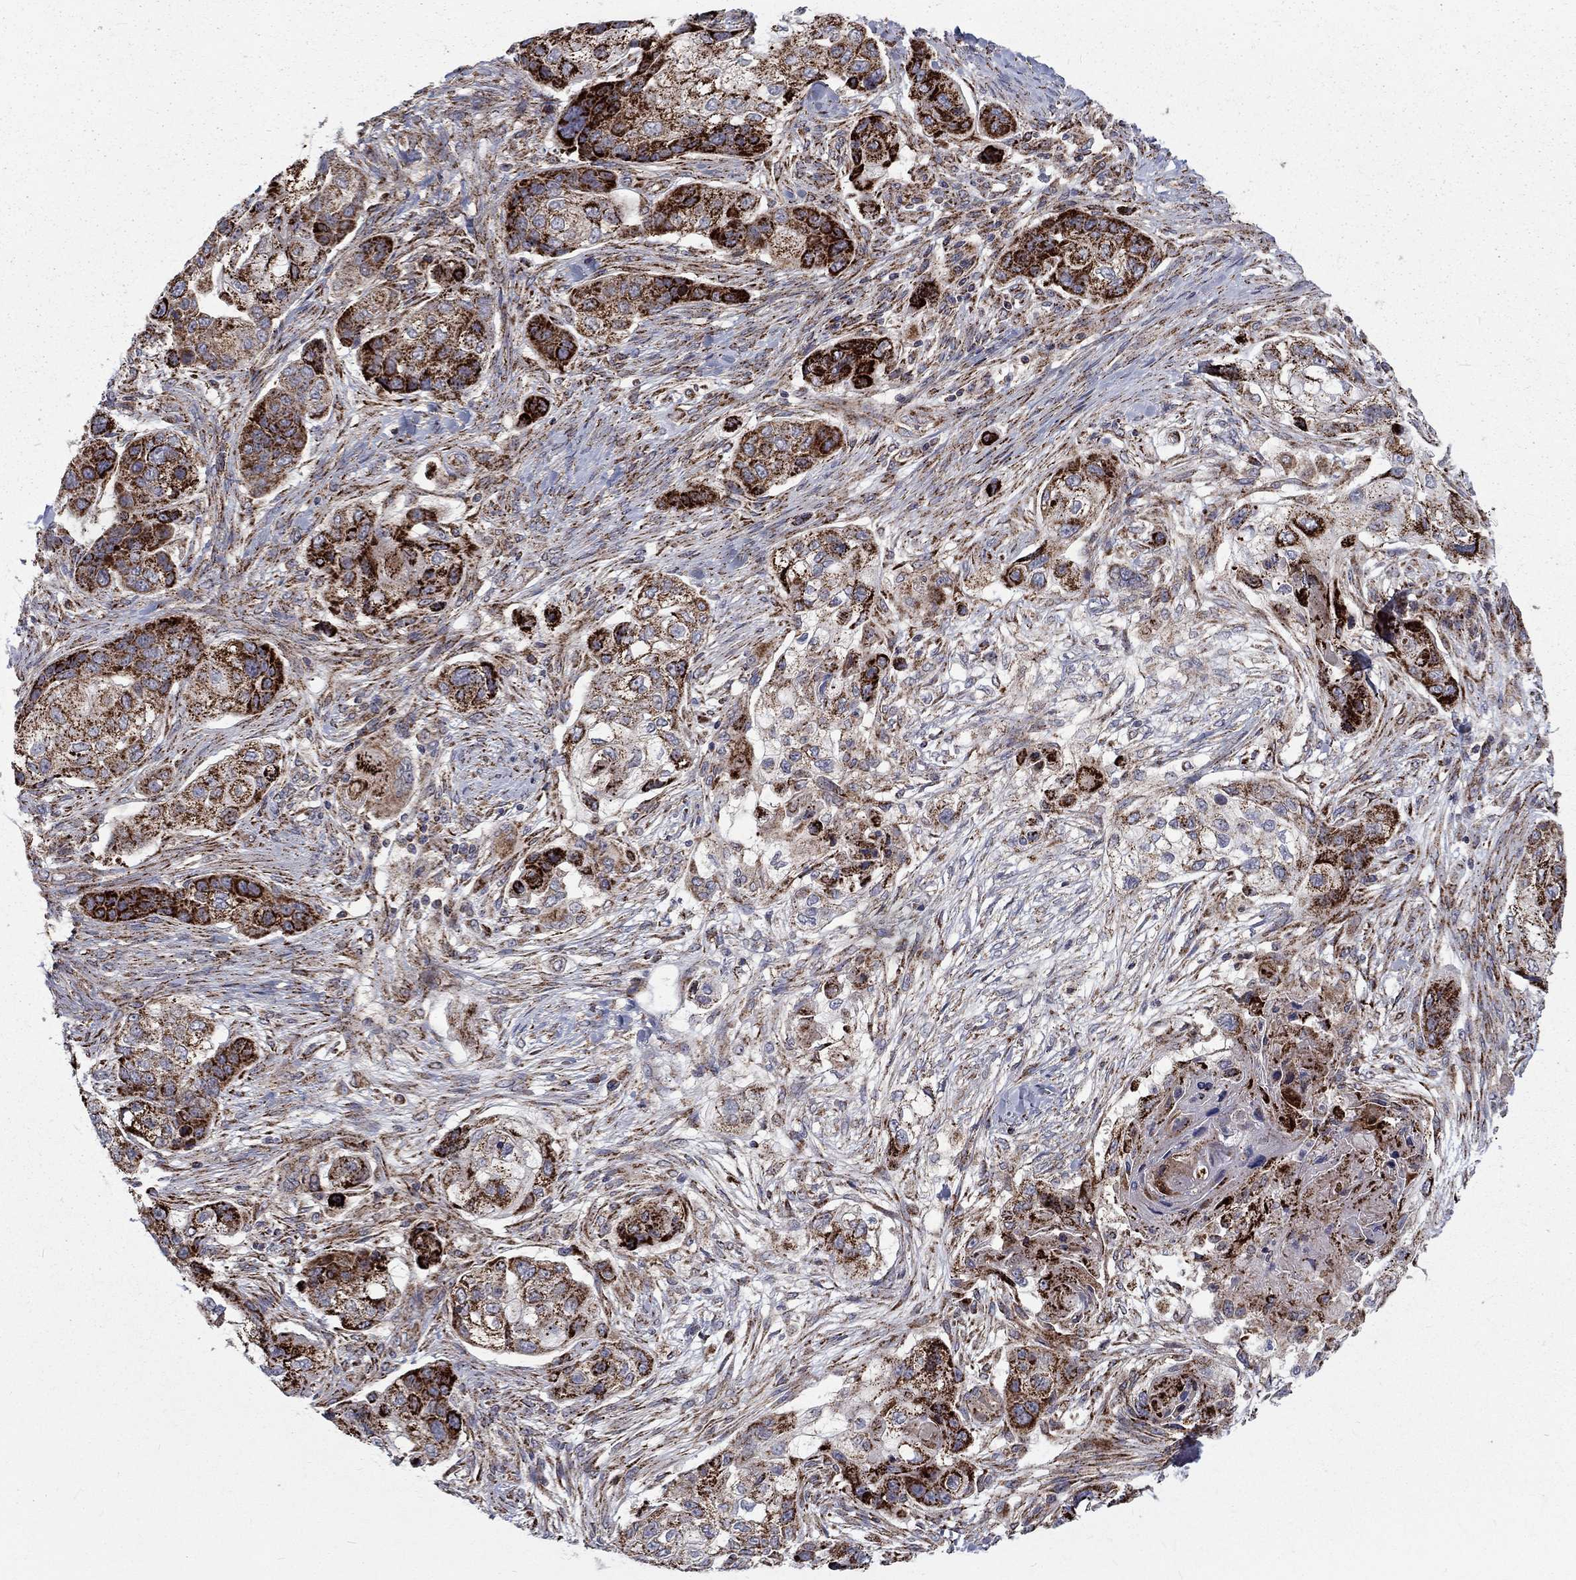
{"staining": {"intensity": "strong", "quantity": ">75%", "location": "cytoplasmic/membranous"}, "tissue": "lung cancer", "cell_type": "Tumor cells", "image_type": "cancer", "snomed": [{"axis": "morphology", "description": "Squamous cell carcinoma, NOS"}, {"axis": "topography", "description": "Lung"}], "caption": "This photomicrograph exhibits immunohistochemistry staining of human squamous cell carcinoma (lung), with high strong cytoplasmic/membranous staining in about >75% of tumor cells.", "gene": "ALDH1B1", "patient": {"sex": "male", "age": 69}}